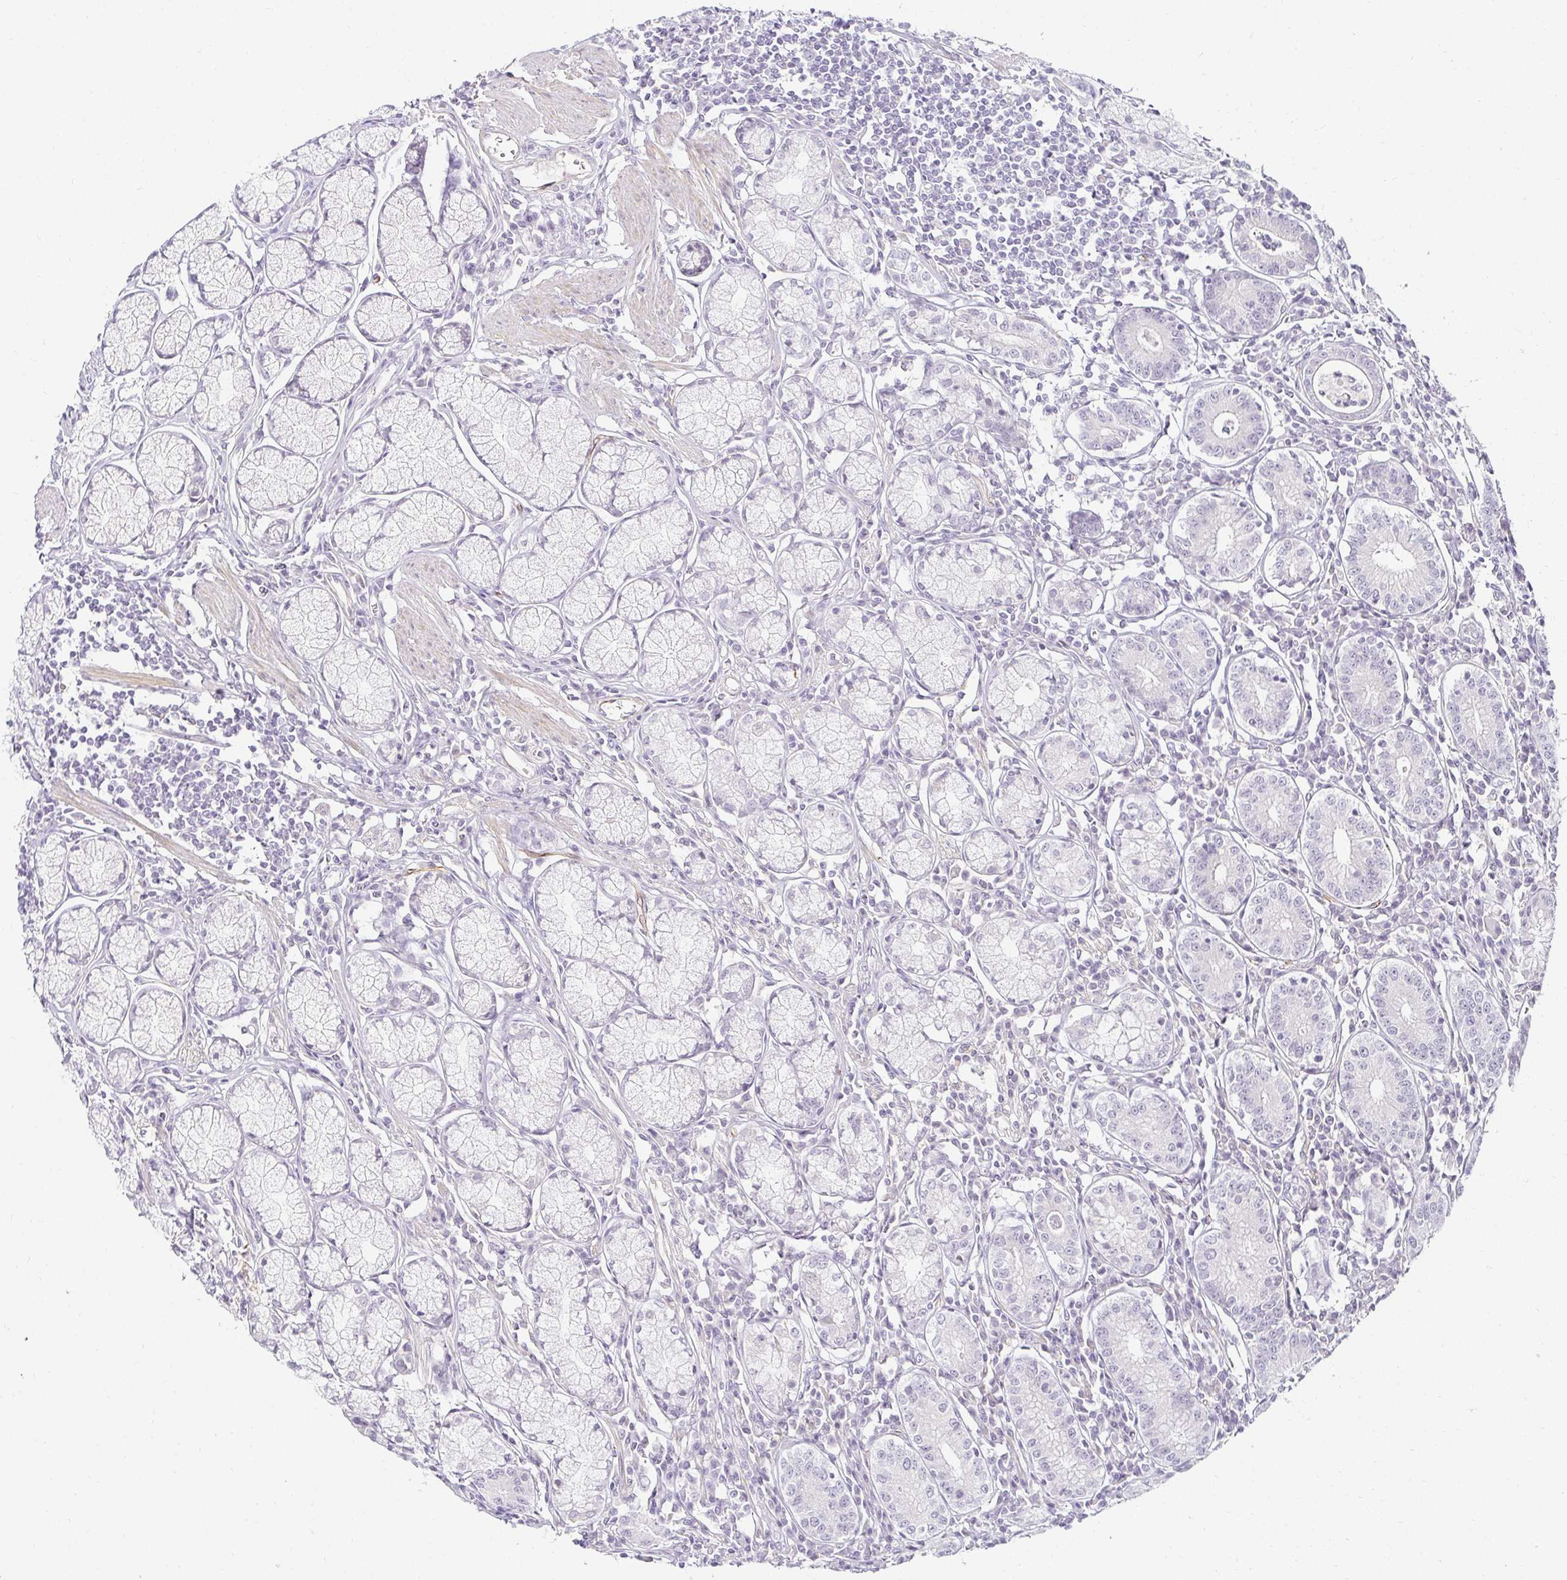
{"staining": {"intensity": "negative", "quantity": "none", "location": "none"}, "tissue": "stomach", "cell_type": "Glandular cells", "image_type": "normal", "snomed": [{"axis": "morphology", "description": "Normal tissue, NOS"}, {"axis": "topography", "description": "Stomach"}], "caption": "Immunohistochemistry image of unremarkable stomach: human stomach stained with DAB reveals no significant protein positivity in glandular cells.", "gene": "ACAN", "patient": {"sex": "male", "age": 55}}